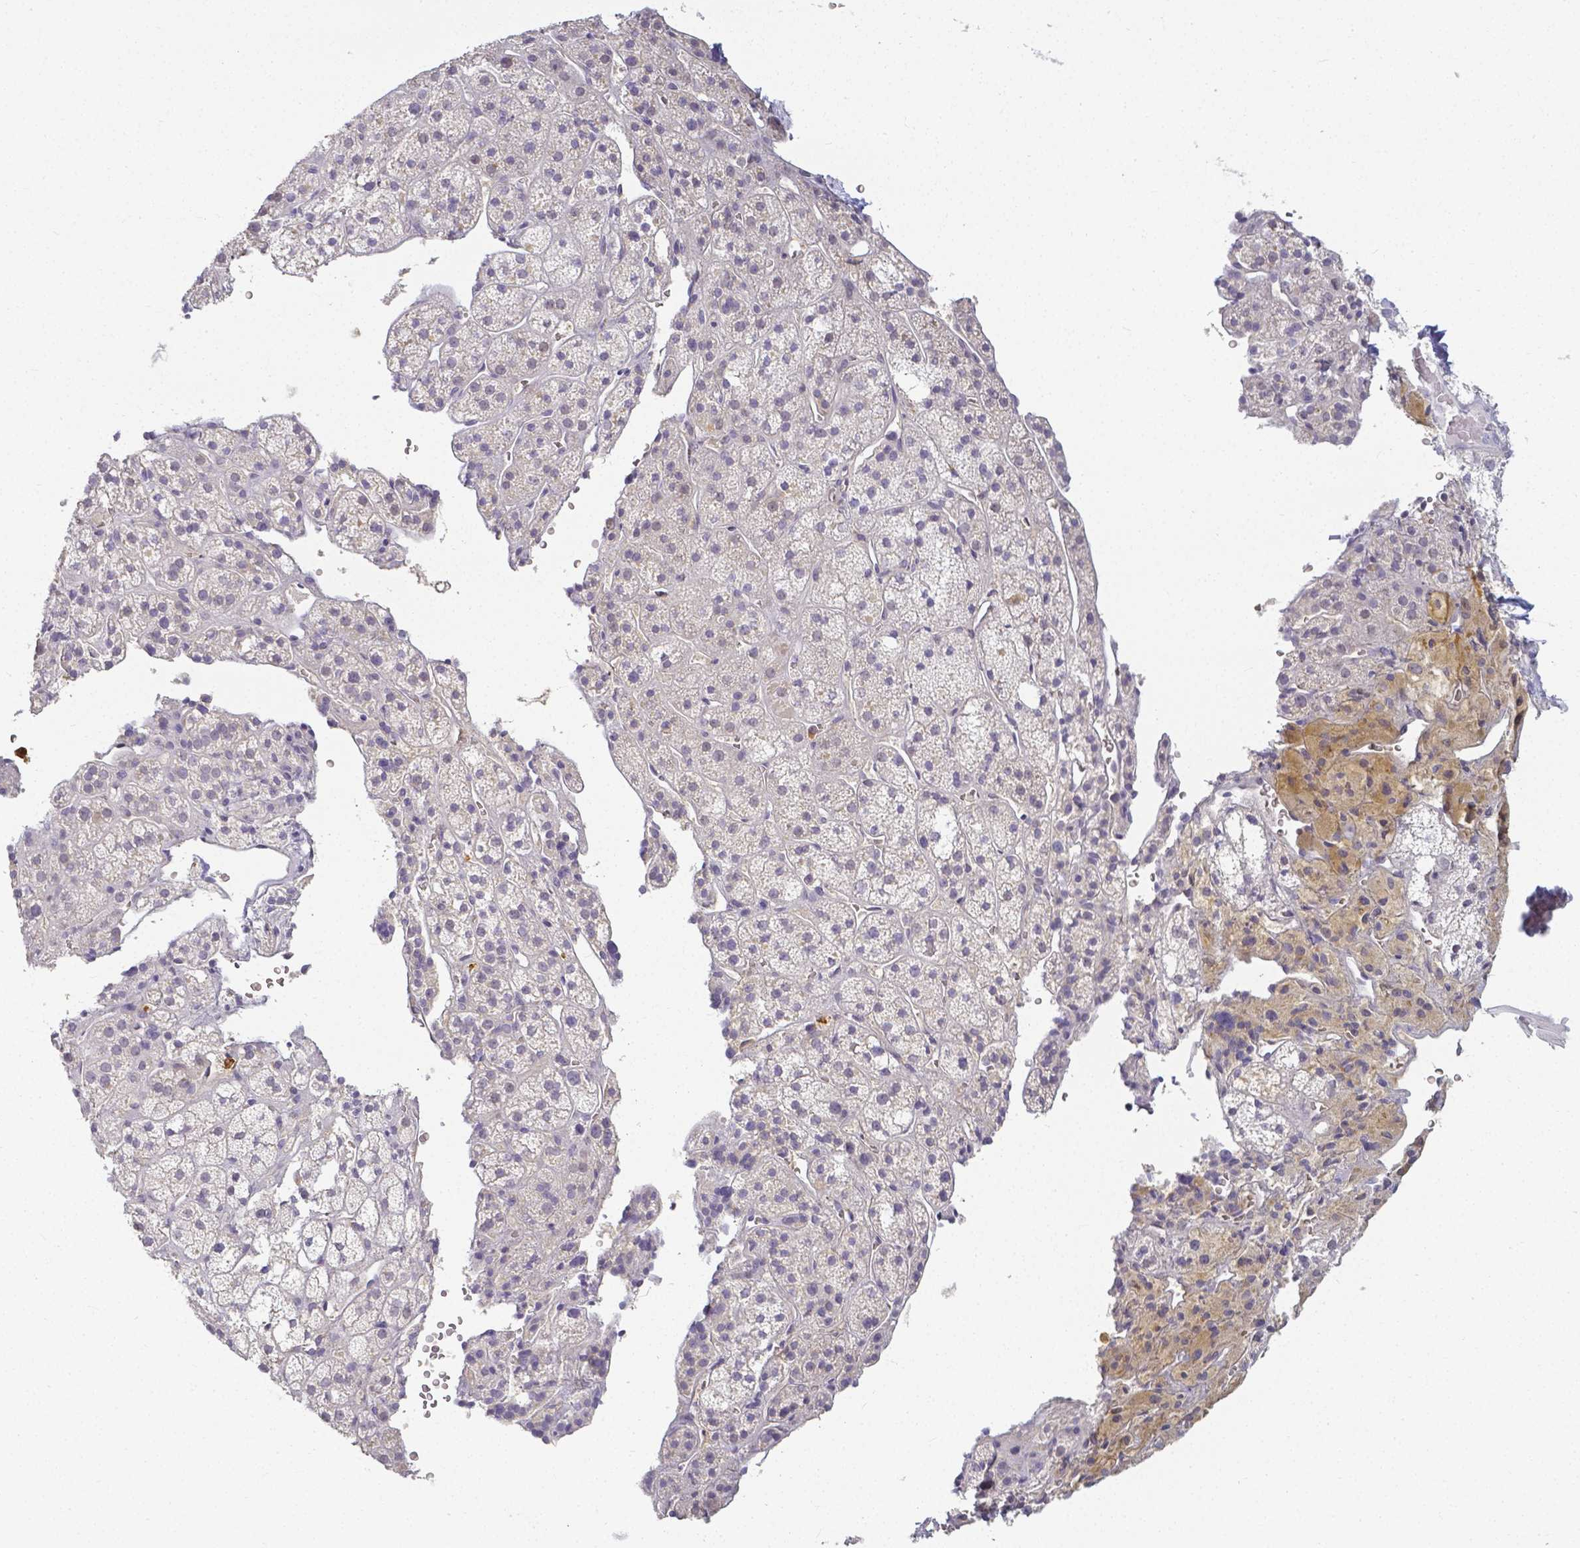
{"staining": {"intensity": "weak", "quantity": "<25%", "location": "cytoplasmic/membranous"}, "tissue": "adrenal gland", "cell_type": "Glandular cells", "image_type": "normal", "snomed": [{"axis": "morphology", "description": "Normal tissue, NOS"}, {"axis": "topography", "description": "Adrenal gland"}], "caption": "Immunohistochemistry image of benign adrenal gland stained for a protein (brown), which reveals no staining in glandular cells.", "gene": "KCNH1", "patient": {"sex": "male", "age": 53}}